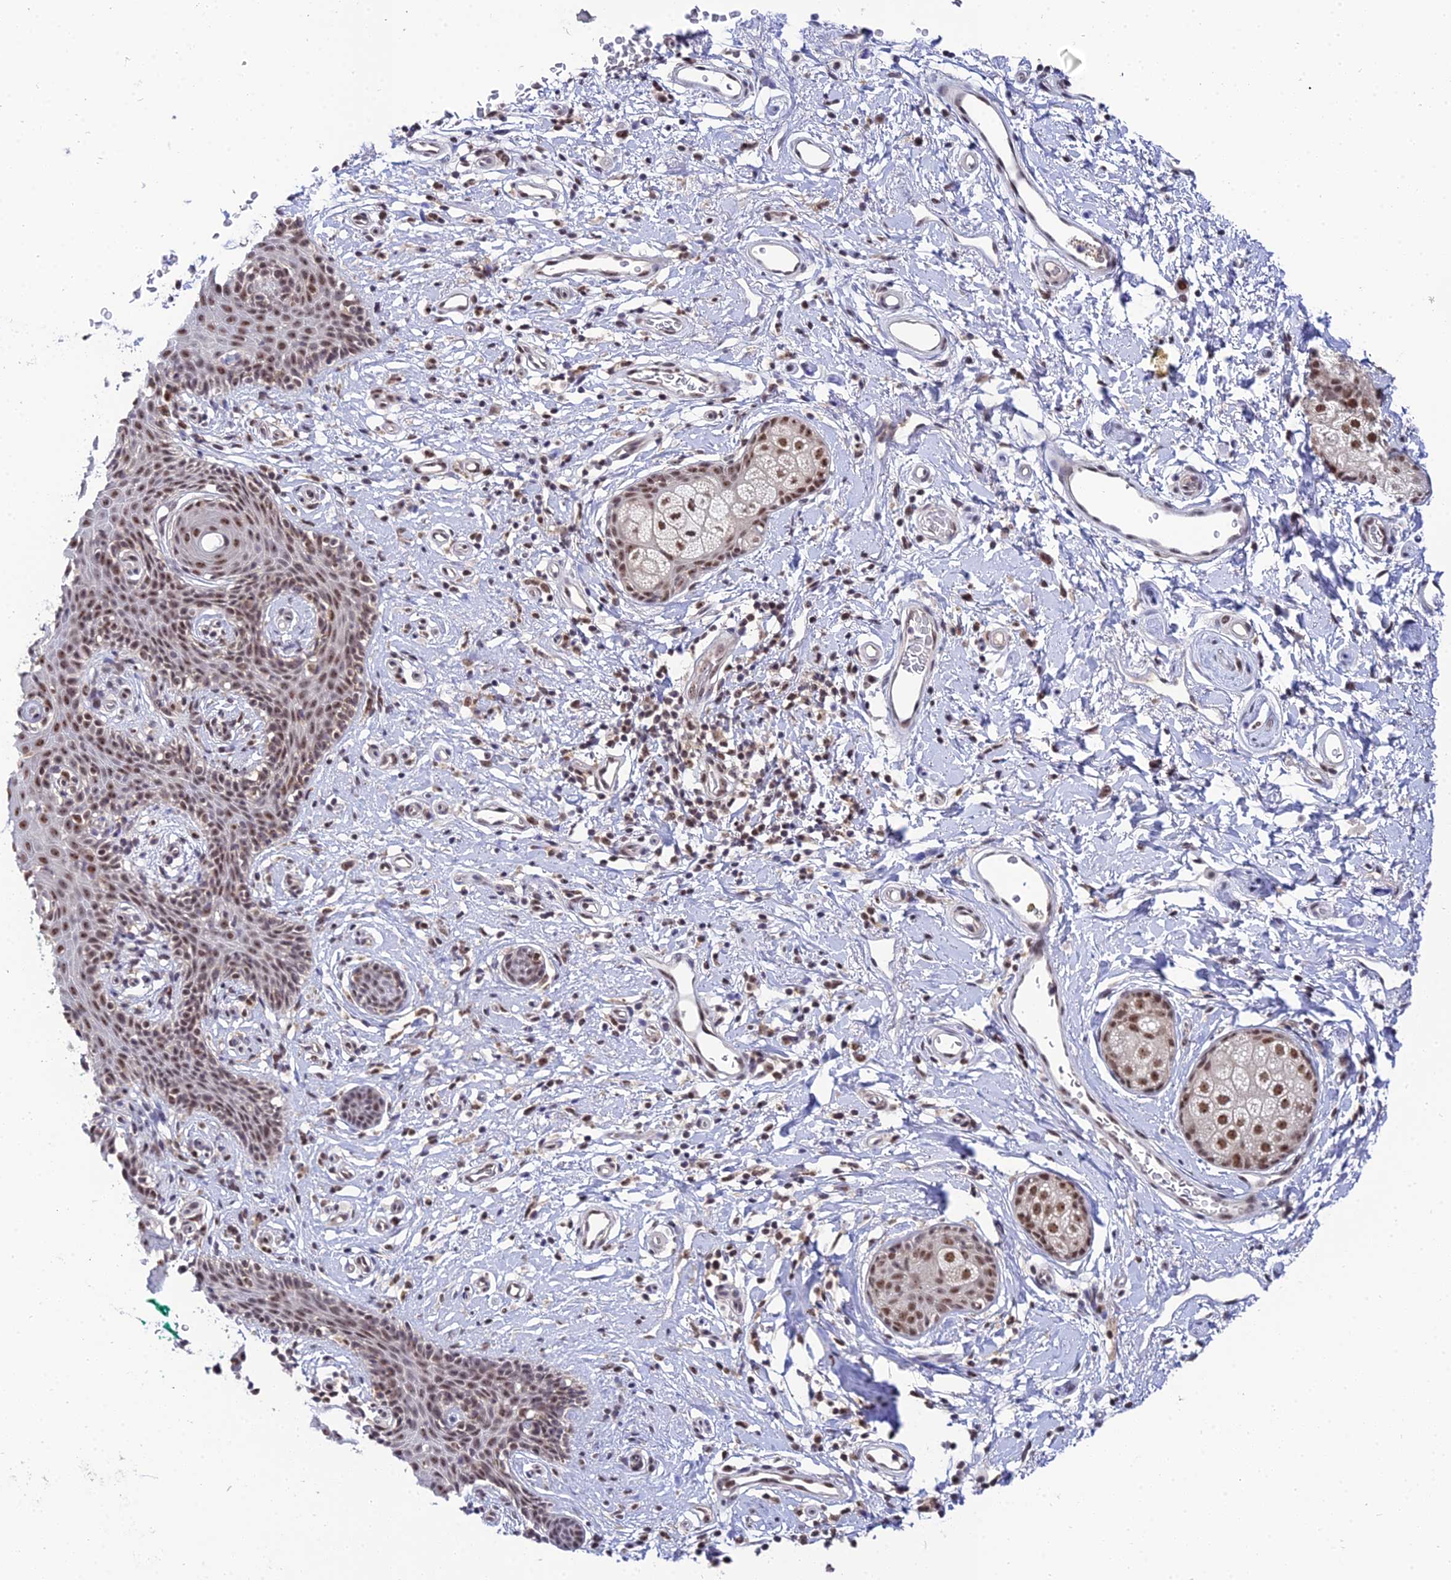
{"staining": {"intensity": "strong", "quantity": ">75%", "location": "nuclear"}, "tissue": "skin", "cell_type": "Epidermal cells", "image_type": "normal", "snomed": [{"axis": "morphology", "description": "Normal tissue, NOS"}, {"axis": "topography", "description": "Vulva"}], "caption": "An IHC histopathology image of unremarkable tissue is shown. Protein staining in brown highlights strong nuclear positivity in skin within epidermal cells.", "gene": "EXOSC3", "patient": {"sex": "female", "age": 66}}